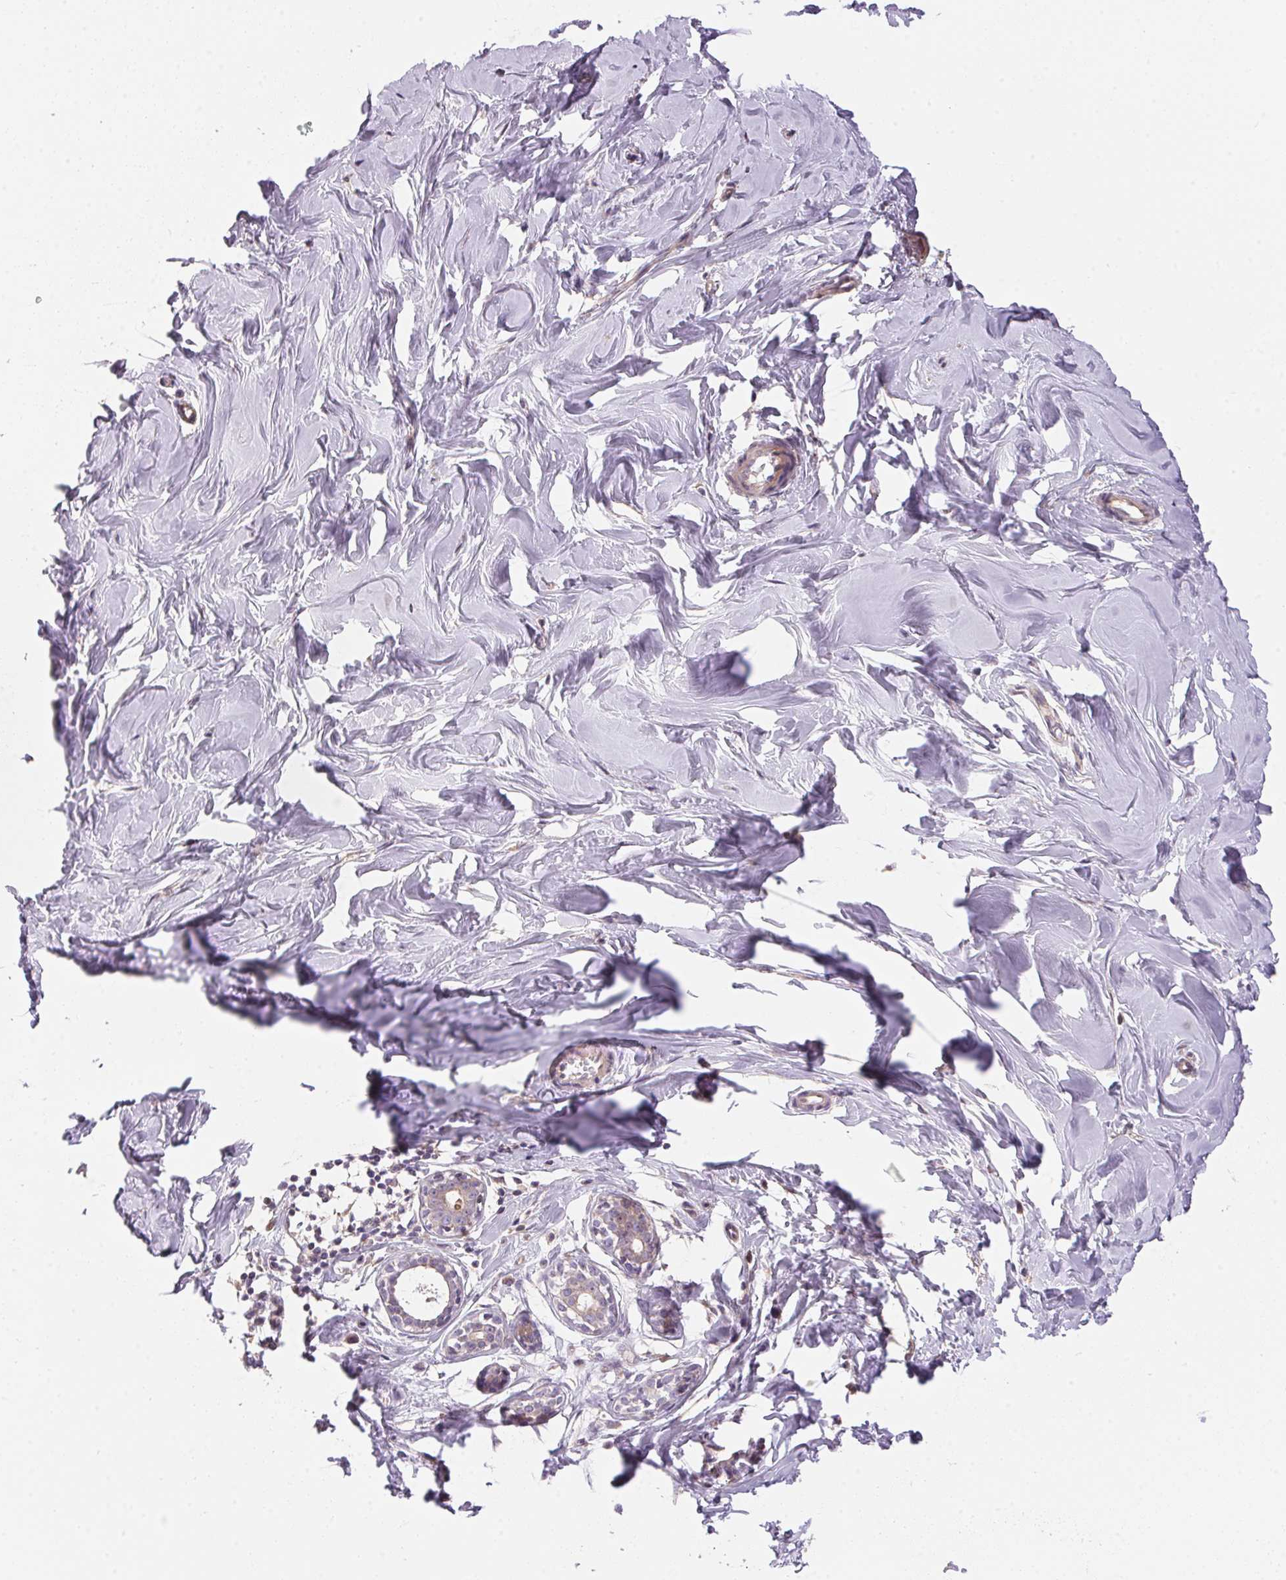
{"staining": {"intensity": "negative", "quantity": "none", "location": "none"}, "tissue": "breast", "cell_type": "Adipocytes", "image_type": "normal", "snomed": [{"axis": "morphology", "description": "Normal tissue, NOS"}, {"axis": "topography", "description": "Breast"}], "caption": "This is an immunohistochemistry (IHC) image of benign human breast. There is no expression in adipocytes.", "gene": "UNC13B", "patient": {"sex": "female", "age": 27}}